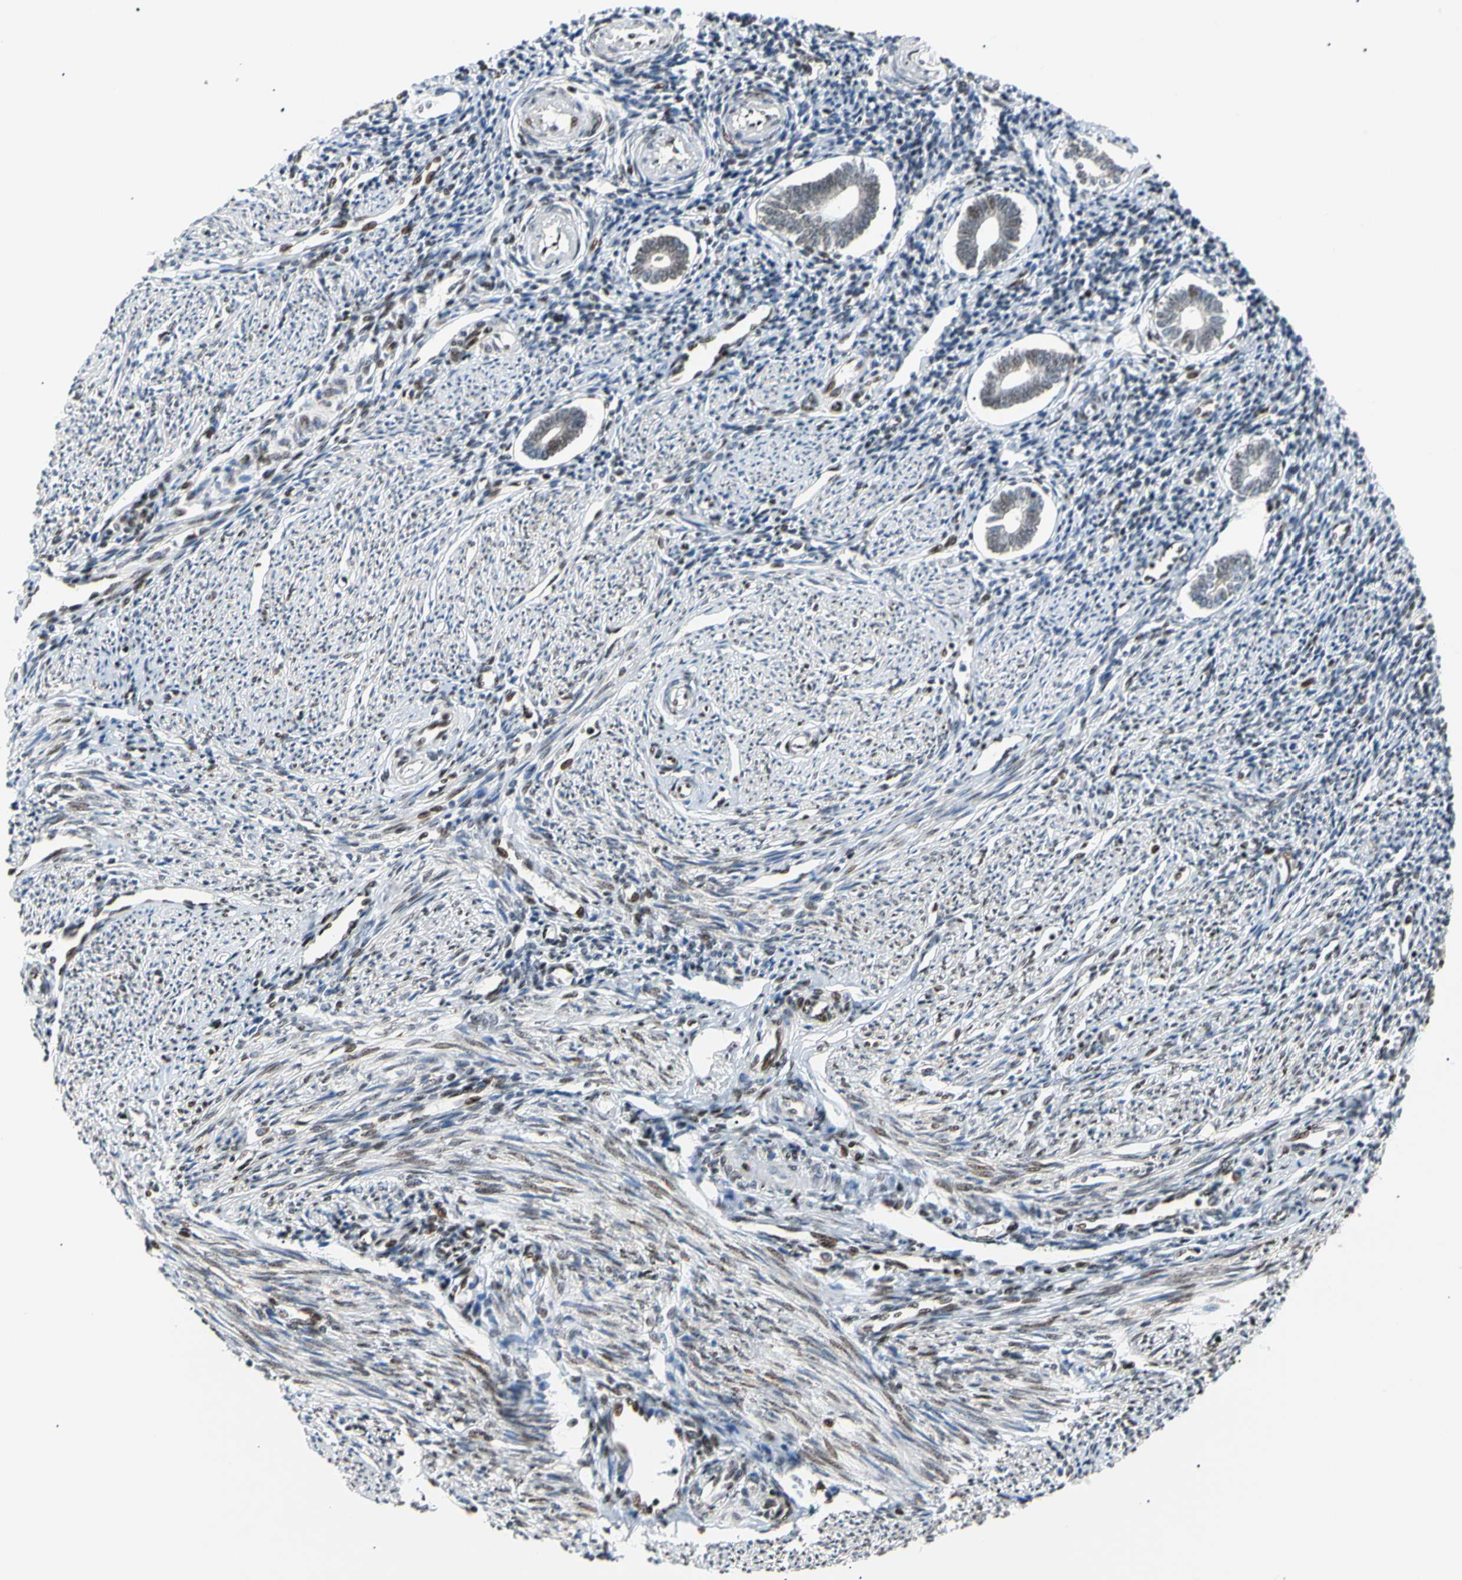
{"staining": {"intensity": "moderate", "quantity": "25%-75%", "location": "nuclear"}, "tissue": "endometrium", "cell_type": "Cells in endometrial stroma", "image_type": "normal", "snomed": [{"axis": "morphology", "description": "Normal tissue, NOS"}, {"axis": "topography", "description": "Endometrium"}], "caption": "DAB (3,3'-diaminobenzidine) immunohistochemical staining of benign human endometrium shows moderate nuclear protein positivity in approximately 25%-75% of cells in endometrial stroma.", "gene": "E2F1", "patient": {"sex": "female", "age": 52}}